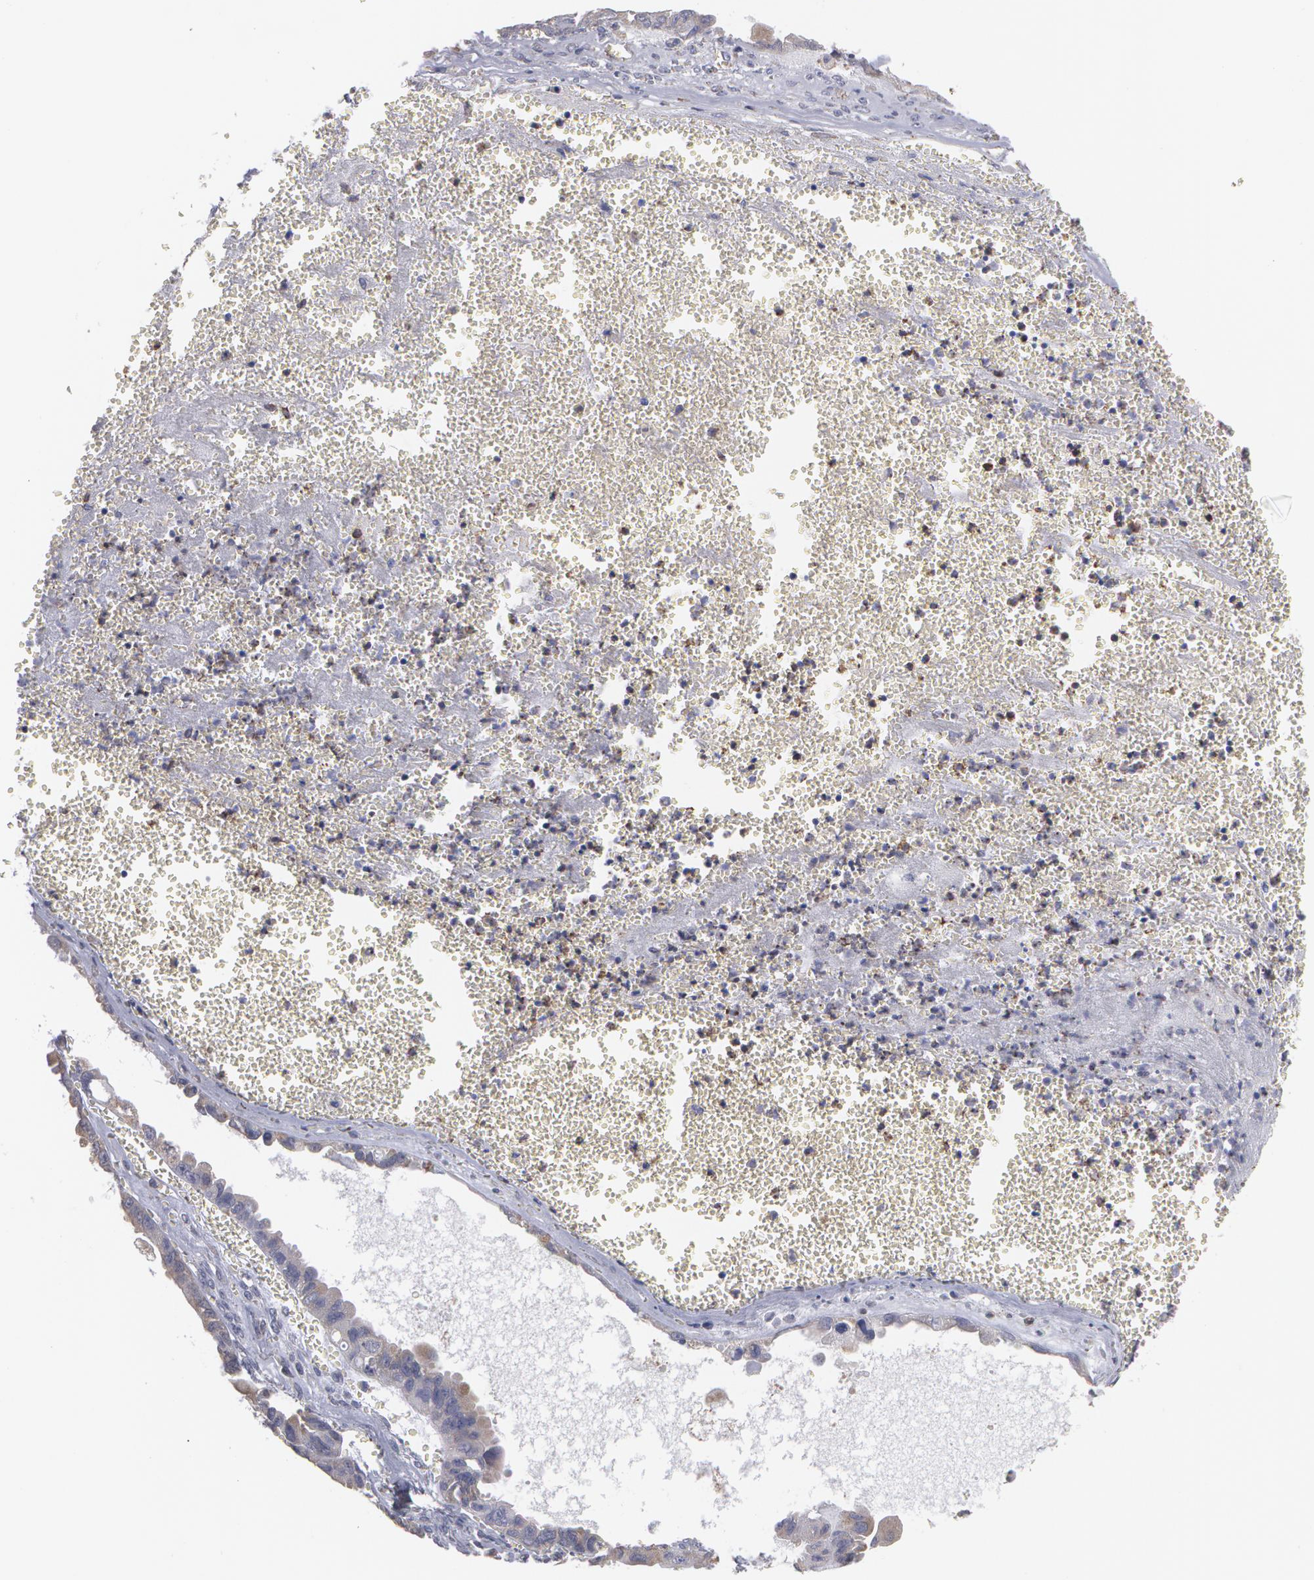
{"staining": {"intensity": "weak", "quantity": ">75%", "location": "cytoplasmic/membranous"}, "tissue": "ovarian cancer", "cell_type": "Tumor cells", "image_type": "cancer", "snomed": [{"axis": "morphology", "description": "Carcinoma, endometroid"}, {"axis": "topography", "description": "Ovary"}], "caption": "The immunohistochemical stain shows weak cytoplasmic/membranous positivity in tumor cells of ovarian endometroid carcinoma tissue.", "gene": "MTHFD1", "patient": {"sex": "female", "age": 85}}